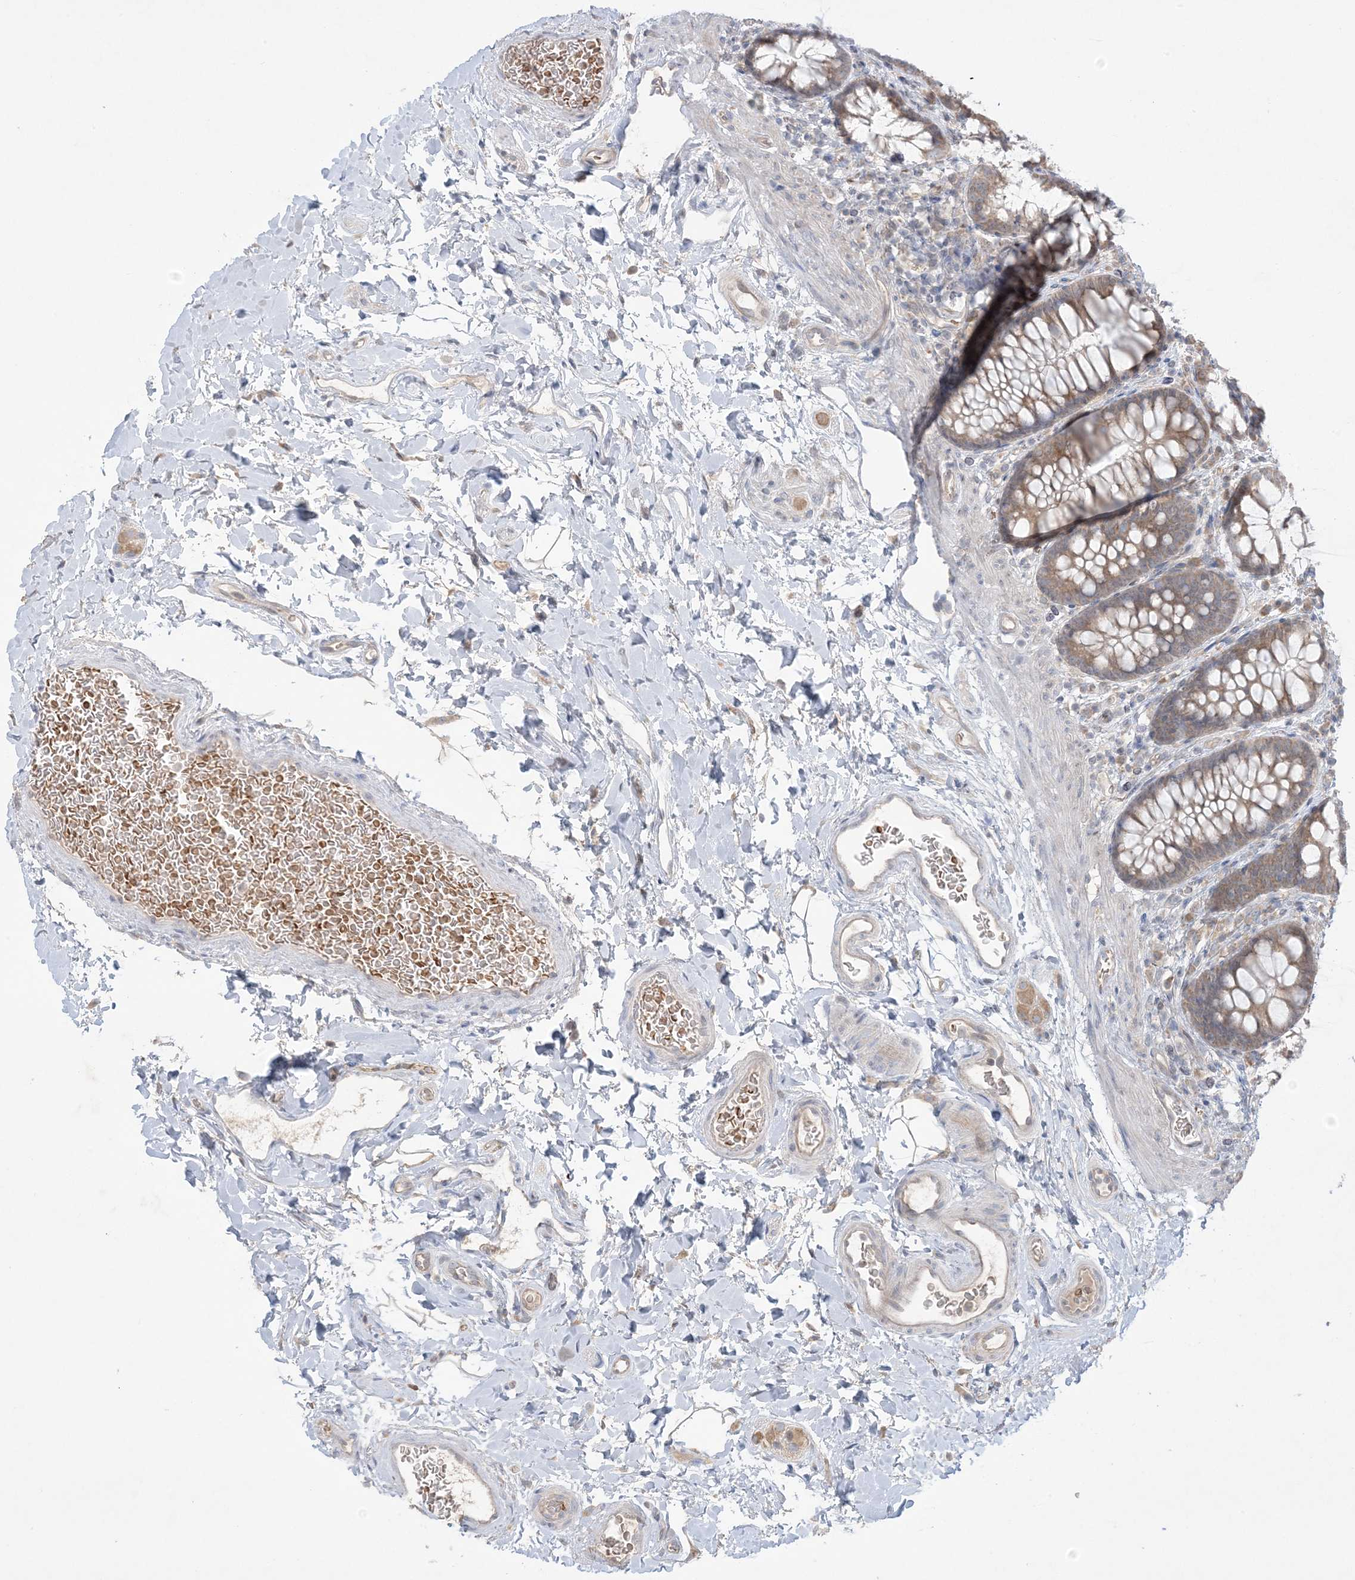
{"staining": {"intensity": "negative", "quantity": "none", "location": "none"}, "tissue": "colon", "cell_type": "Endothelial cells", "image_type": "normal", "snomed": [{"axis": "morphology", "description": "Normal tissue, NOS"}, {"axis": "topography", "description": "Colon"}], "caption": "Endothelial cells show no significant expression in benign colon. (DAB (3,3'-diaminobenzidine) immunohistochemistry with hematoxylin counter stain).", "gene": "MMGT1", "patient": {"sex": "female", "age": 62}}